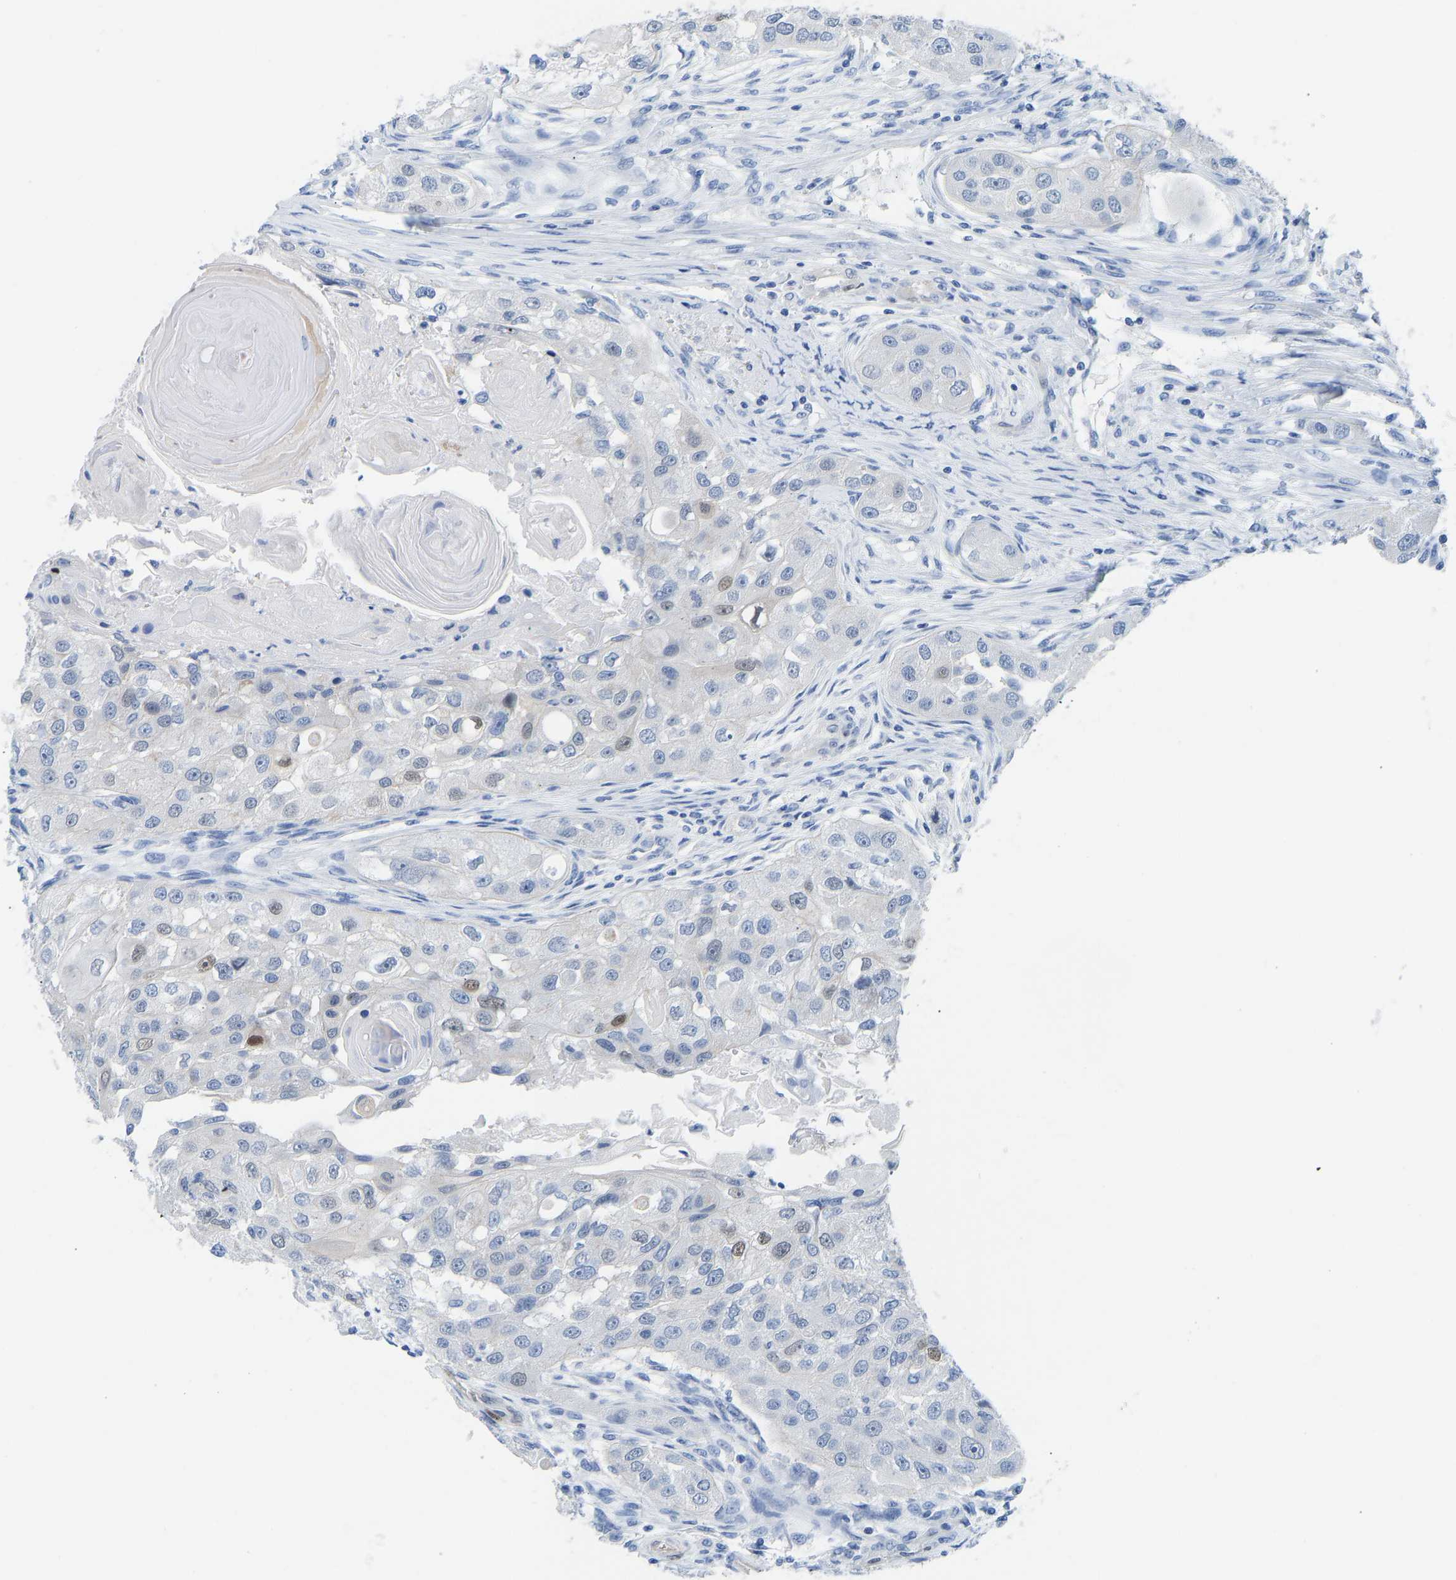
{"staining": {"intensity": "weak", "quantity": "<25%", "location": "nuclear"}, "tissue": "head and neck cancer", "cell_type": "Tumor cells", "image_type": "cancer", "snomed": [{"axis": "morphology", "description": "Normal tissue, NOS"}, {"axis": "morphology", "description": "Squamous cell carcinoma, NOS"}, {"axis": "topography", "description": "Skeletal muscle"}, {"axis": "topography", "description": "Head-Neck"}], "caption": "The photomicrograph displays no significant positivity in tumor cells of head and neck cancer.", "gene": "NKAIN3", "patient": {"sex": "male", "age": 51}}